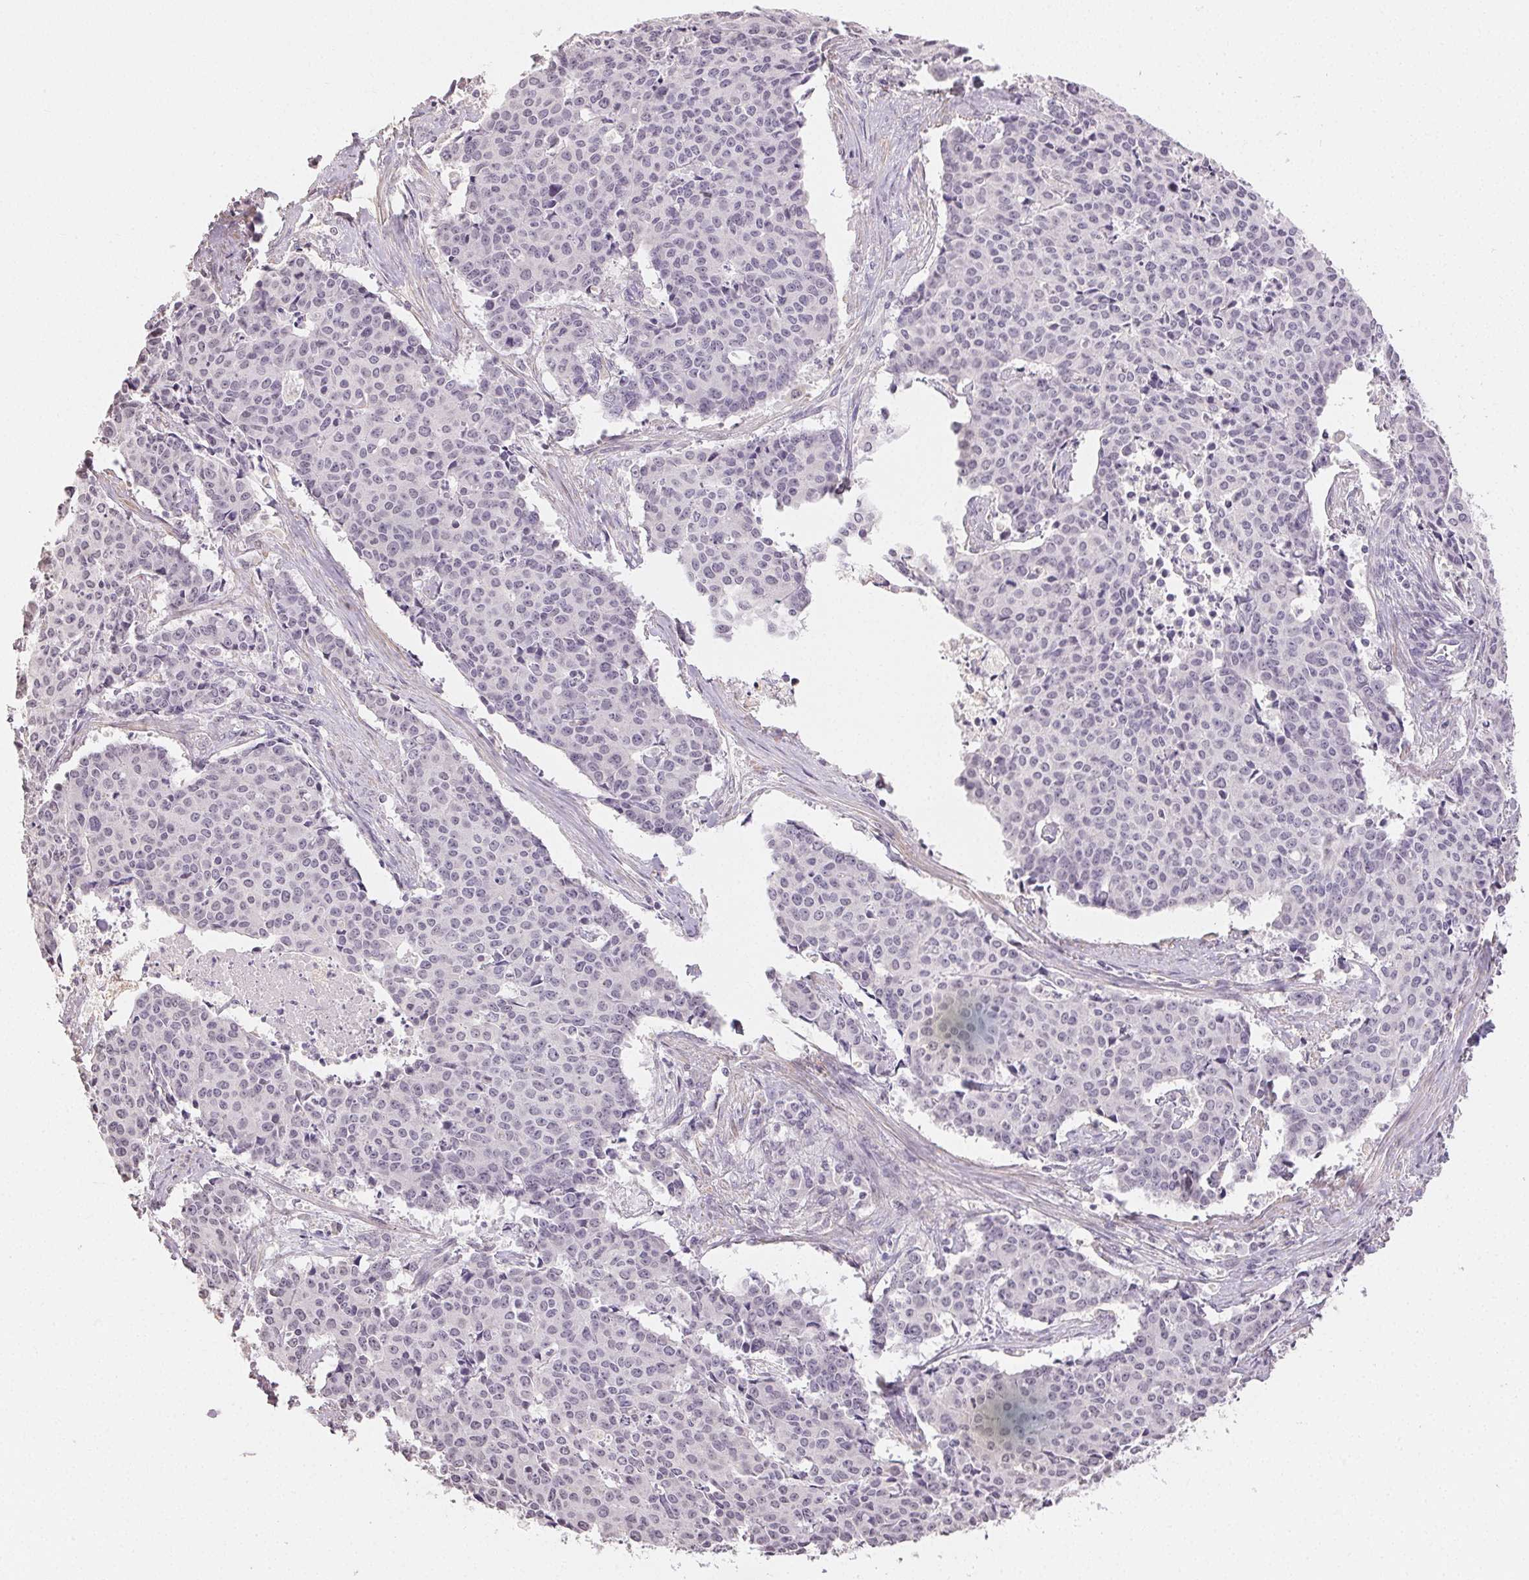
{"staining": {"intensity": "negative", "quantity": "none", "location": "none"}, "tissue": "cervical cancer", "cell_type": "Tumor cells", "image_type": "cancer", "snomed": [{"axis": "morphology", "description": "Squamous cell carcinoma, NOS"}, {"axis": "topography", "description": "Cervix"}], "caption": "Immunohistochemical staining of human cervical squamous cell carcinoma displays no significant staining in tumor cells.", "gene": "TMEM174", "patient": {"sex": "female", "age": 28}}